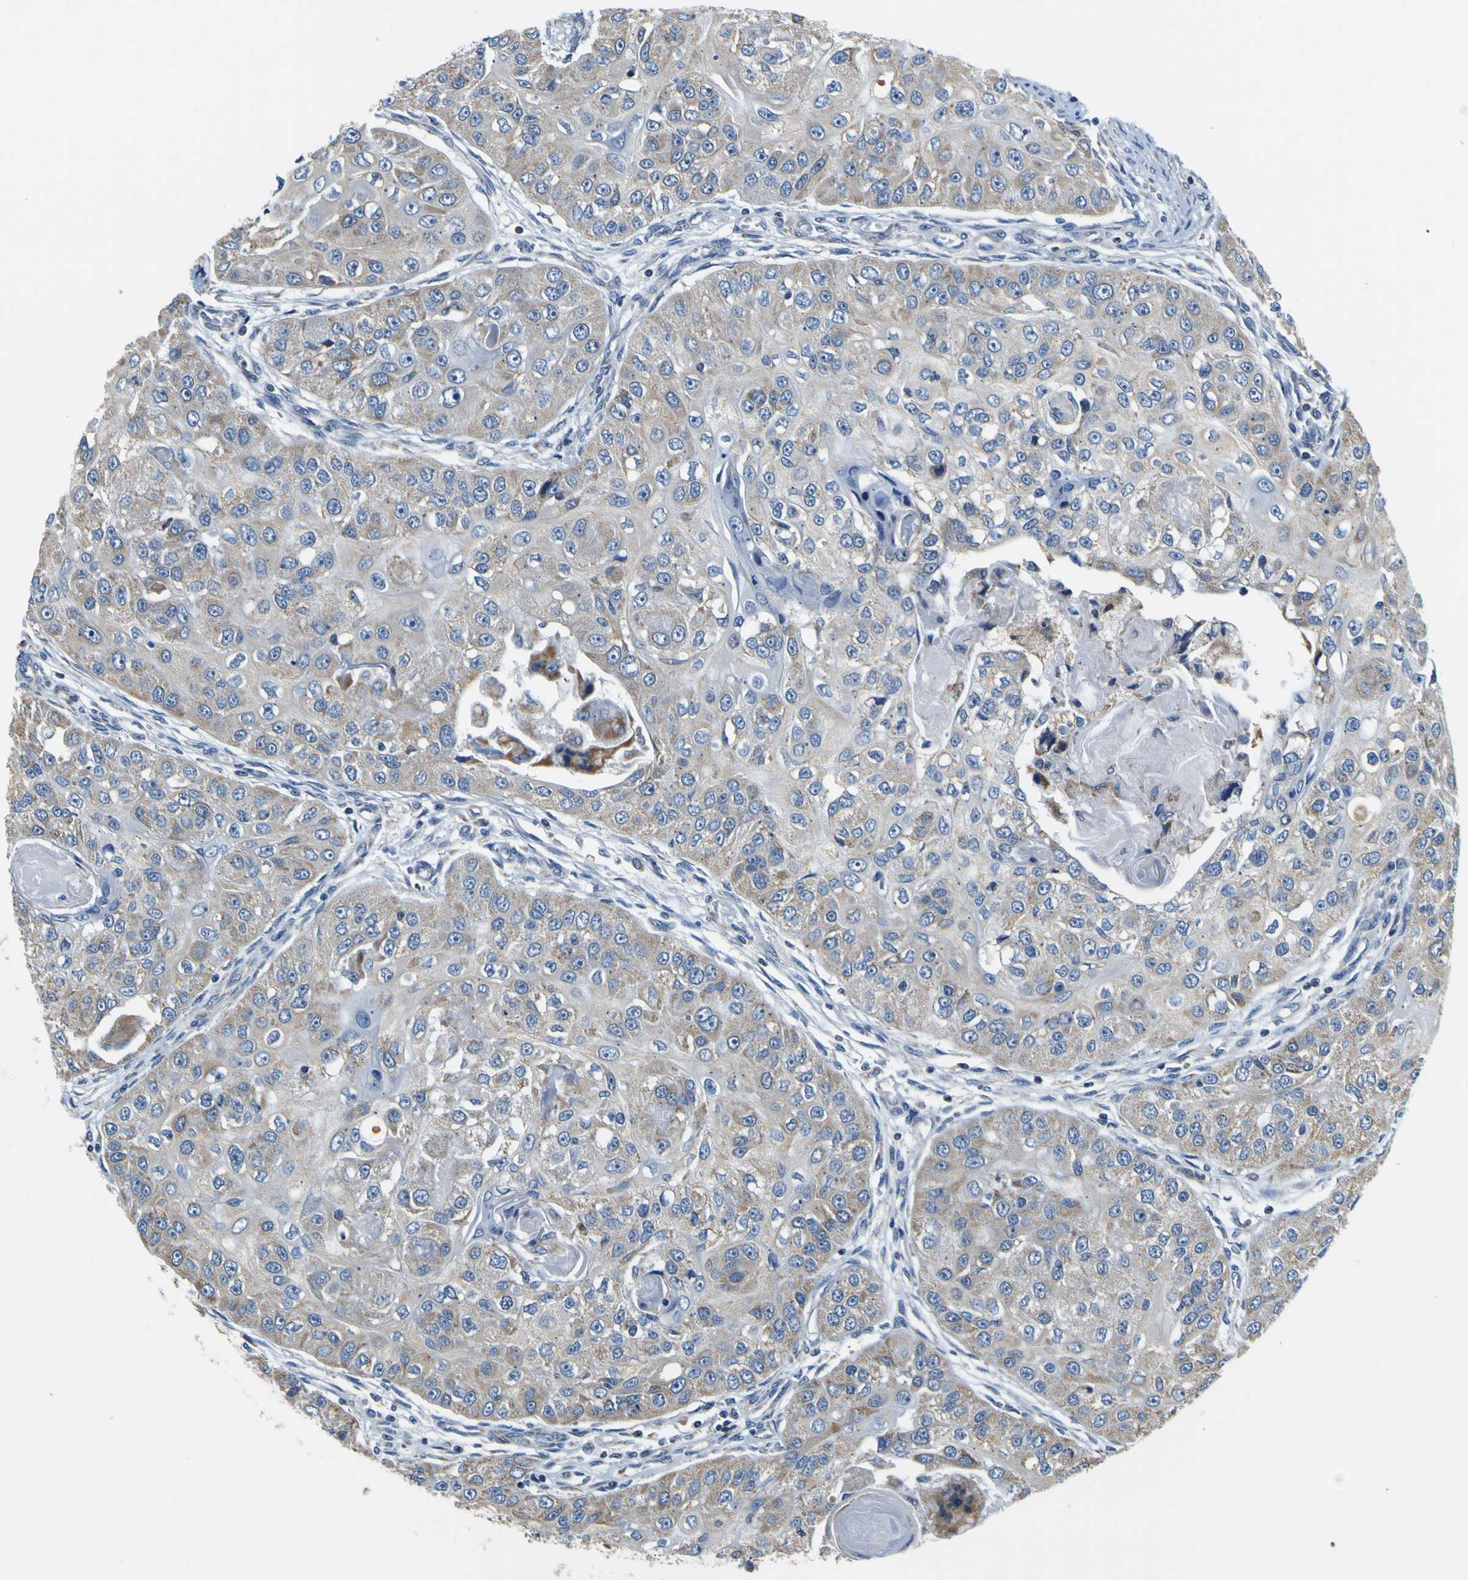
{"staining": {"intensity": "weak", "quantity": ">75%", "location": "cytoplasmic/membranous"}, "tissue": "head and neck cancer", "cell_type": "Tumor cells", "image_type": "cancer", "snomed": [{"axis": "morphology", "description": "Normal tissue, NOS"}, {"axis": "morphology", "description": "Squamous cell carcinoma, NOS"}, {"axis": "topography", "description": "Skeletal muscle"}, {"axis": "topography", "description": "Head-Neck"}], "caption": "Immunohistochemical staining of squamous cell carcinoma (head and neck) demonstrates low levels of weak cytoplasmic/membranous protein expression in approximately >75% of tumor cells.", "gene": "LRP4", "patient": {"sex": "male", "age": 51}}